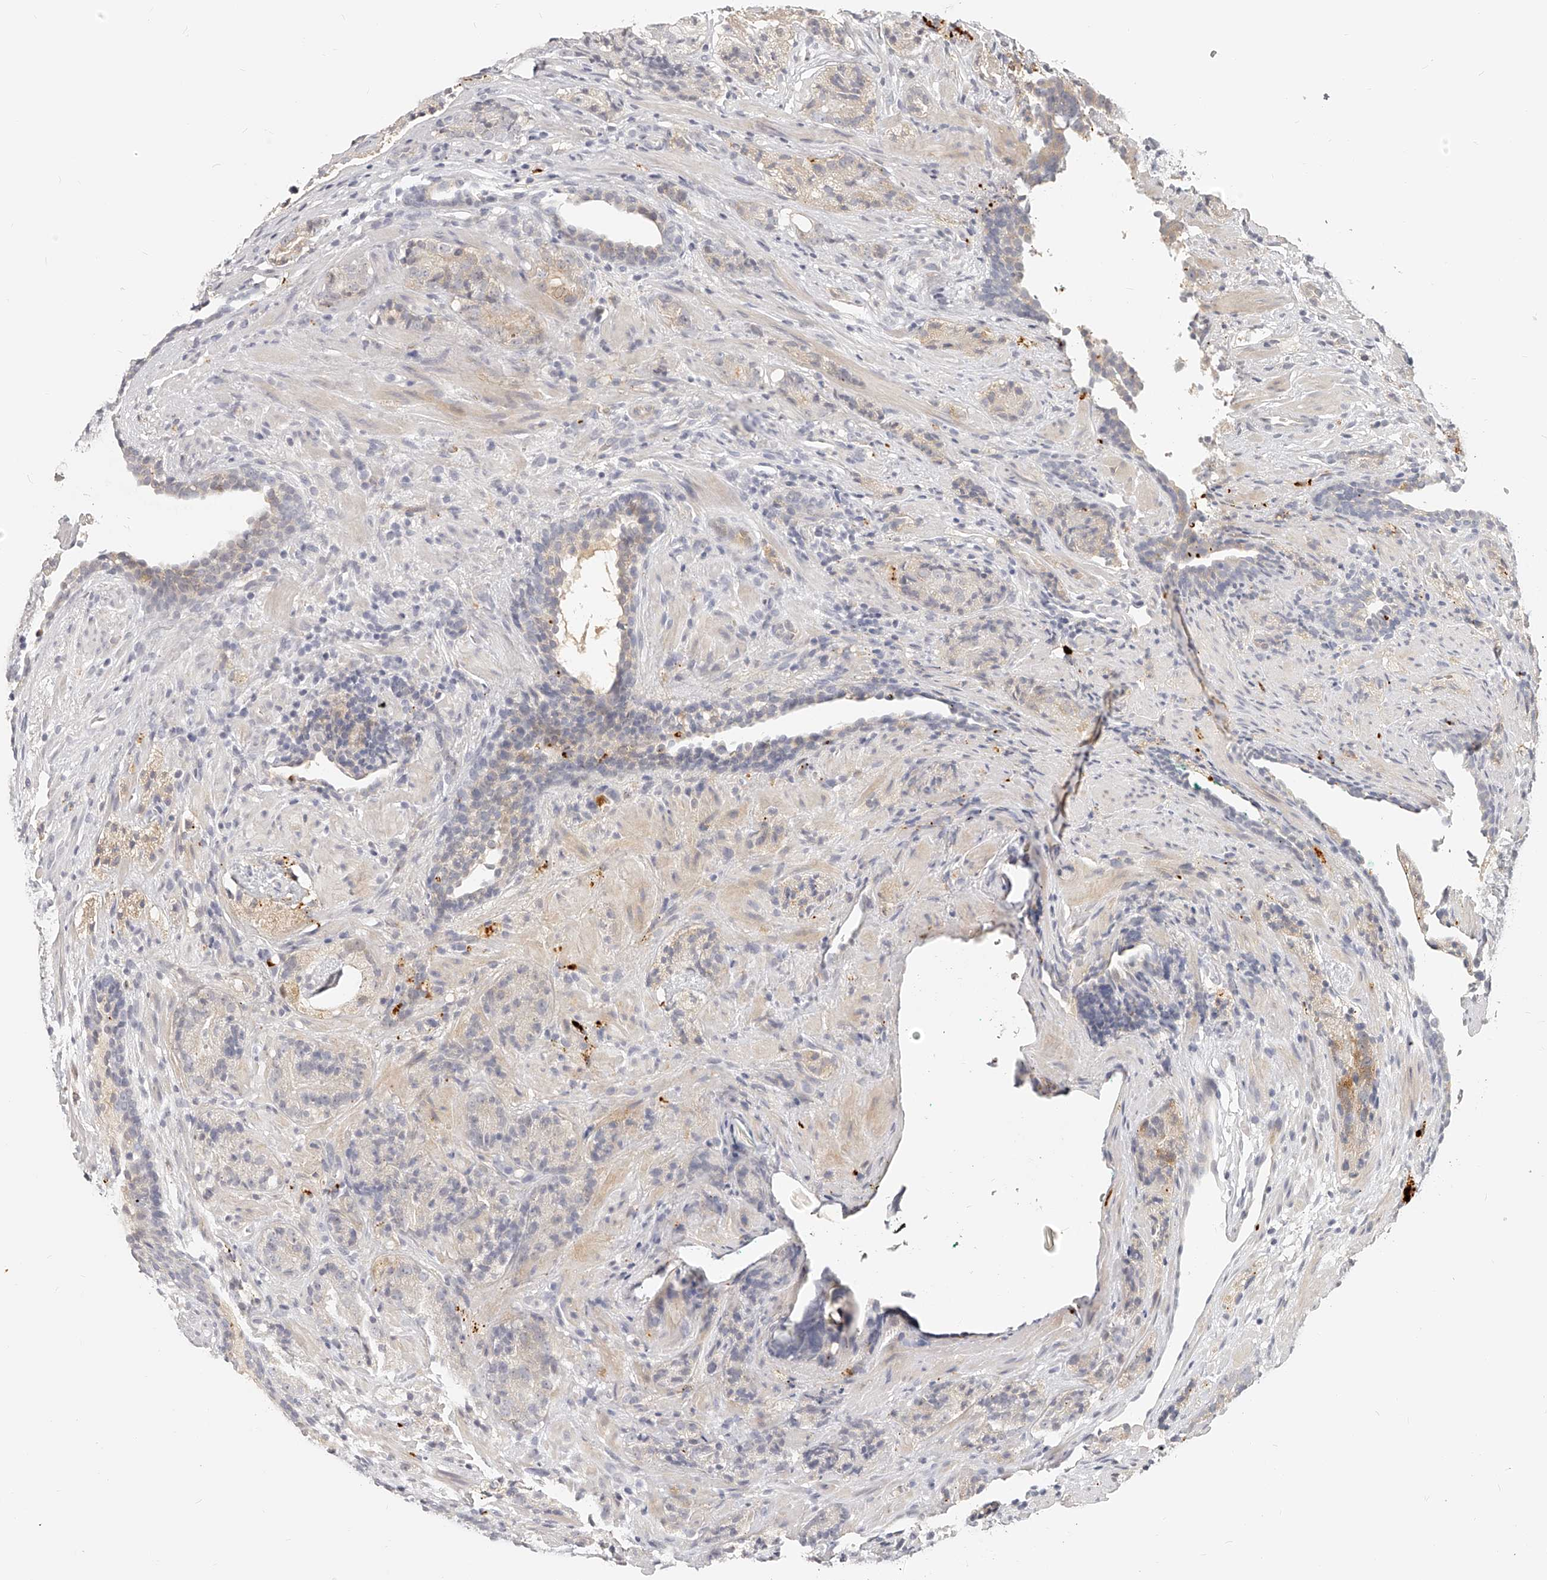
{"staining": {"intensity": "weak", "quantity": "<25%", "location": "cytoplasmic/membranous"}, "tissue": "prostate cancer", "cell_type": "Tumor cells", "image_type": "cancer", "snomed": [{"axis": "morphology", "description": "Adenocarcinoma, High grade"}, {"axis": "topography", "description": "Prostate"}], "caption": "A photomicrograph of prostate cancer stained for a protein displays no brown staining in tumor cells. (DAB immunohistochemistry, high magnification).", "gene": "ITGB3", "patient": {"sex": "male", "age": 56}}